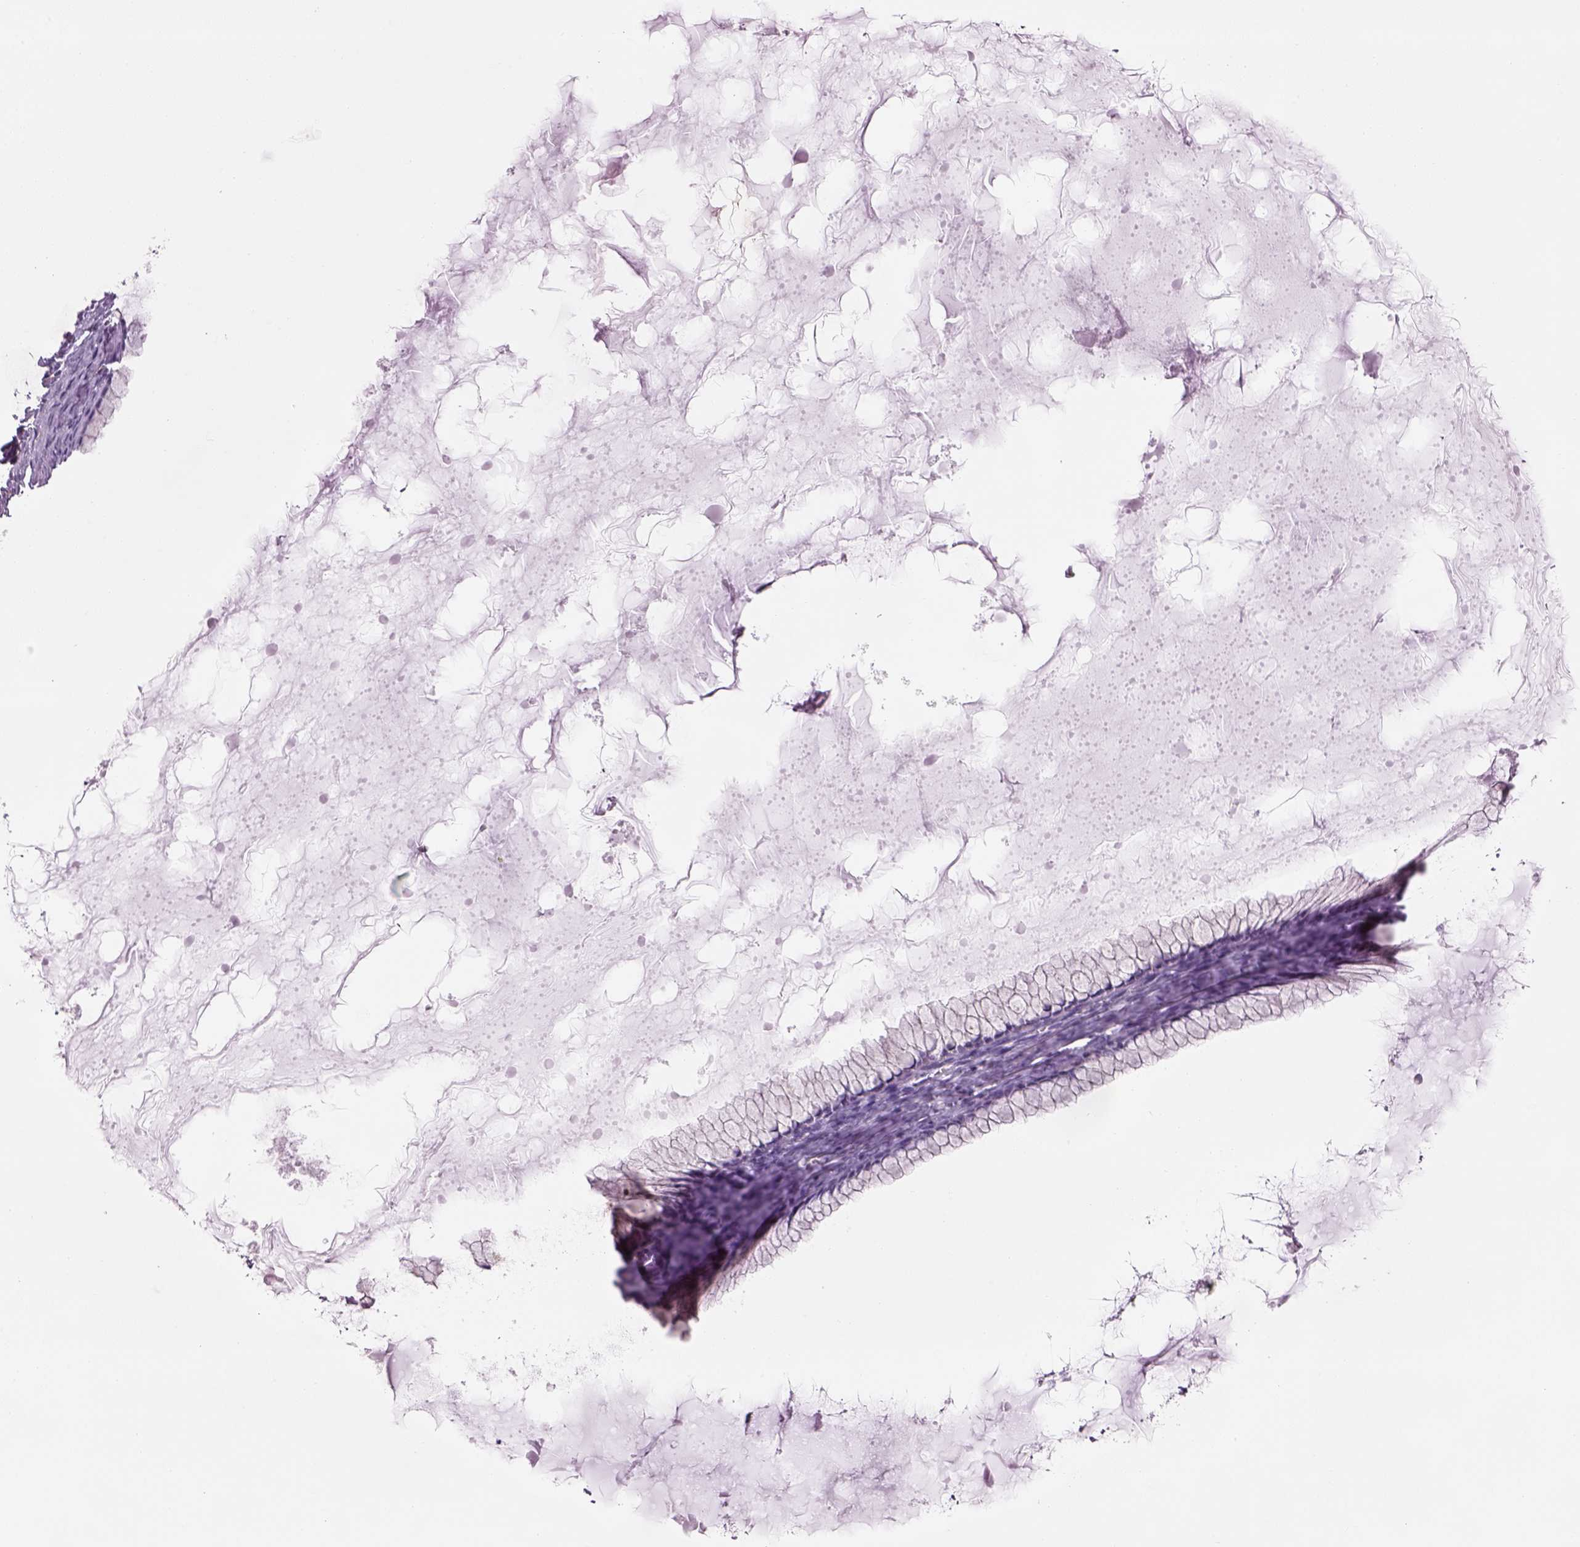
{"staining": {"intensity": "moderate", "quantity": "<25%", "location": "cytoplasmic/membranous"}, "tissue": "ovarian cancer", "cell_type": "Tumor cells", "image_type": "cancer", "snomed": [{"axis": "morphology", "description": "Cystadenocarcinoma, mucinous, NOS"}, {"axis": "topography", "description": "Ovary"}], "caption": "Human ovarian cancer (mucinous cystadenocarcinoma) stained with a brown dye shows moderate cytoplasmic/membranous positive positivity in approximately <25% of tumor cells.", "gene": "IFT52", "patient": {"sex": "female", "age": 41}}